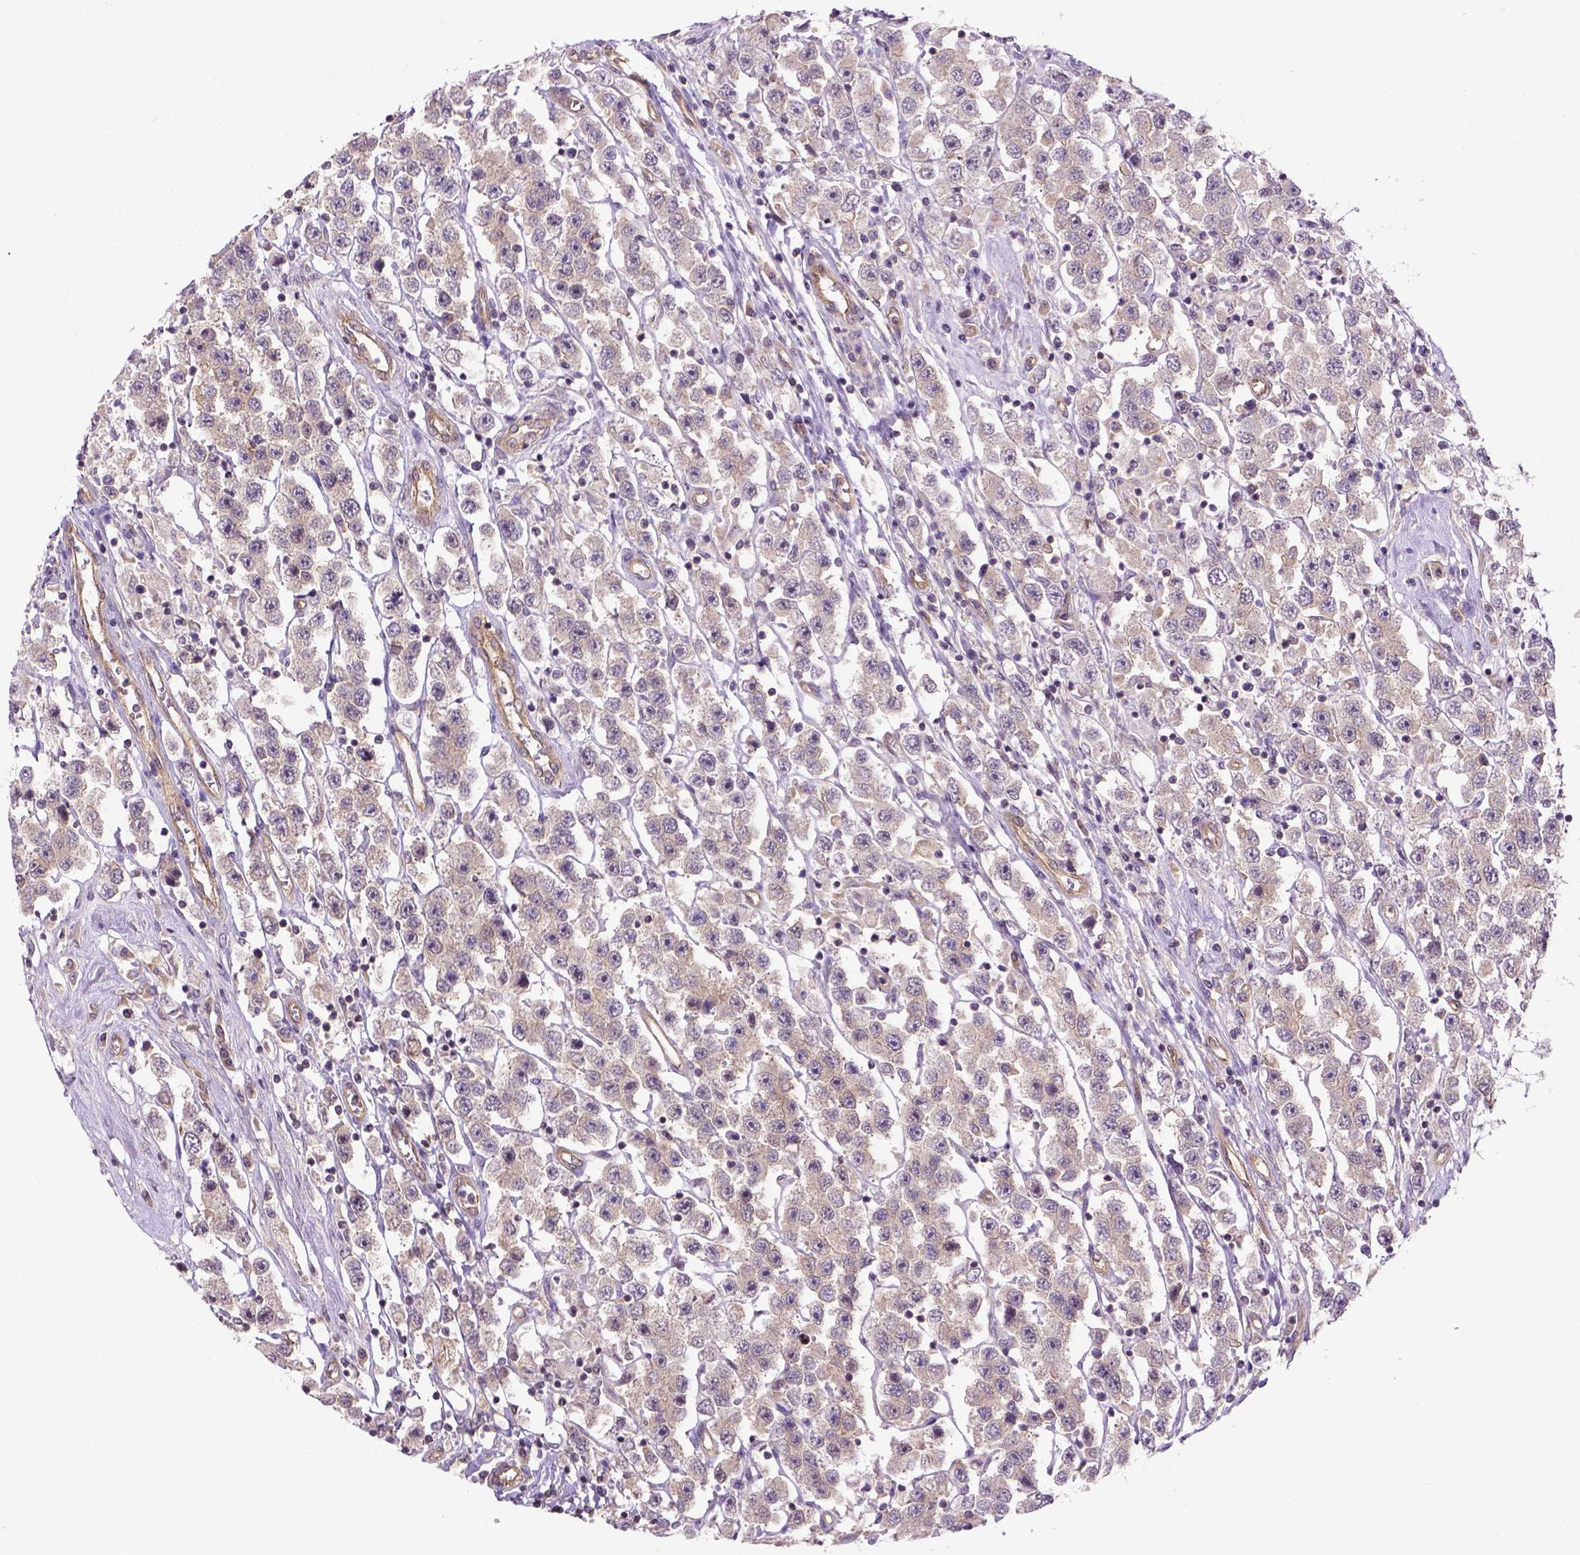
{"staining": {"intensity": "negative", "quantity": "none", "location": "none"}, "tissue": "testis cancer", "cell_type": "Tumor cells", "image_type": "cancer", "snomed": [{"axis": "morphology", "description": "Seminoma, NOS"}, {"axis": "topography", "description": "Testis"}], "caption": "Human testis seminoma stained for a protein using immunohistochemistry reveals no expression in tumor cells.", "gene": "CASKIN2", "patient": {"sex": "male", "age": 45}}